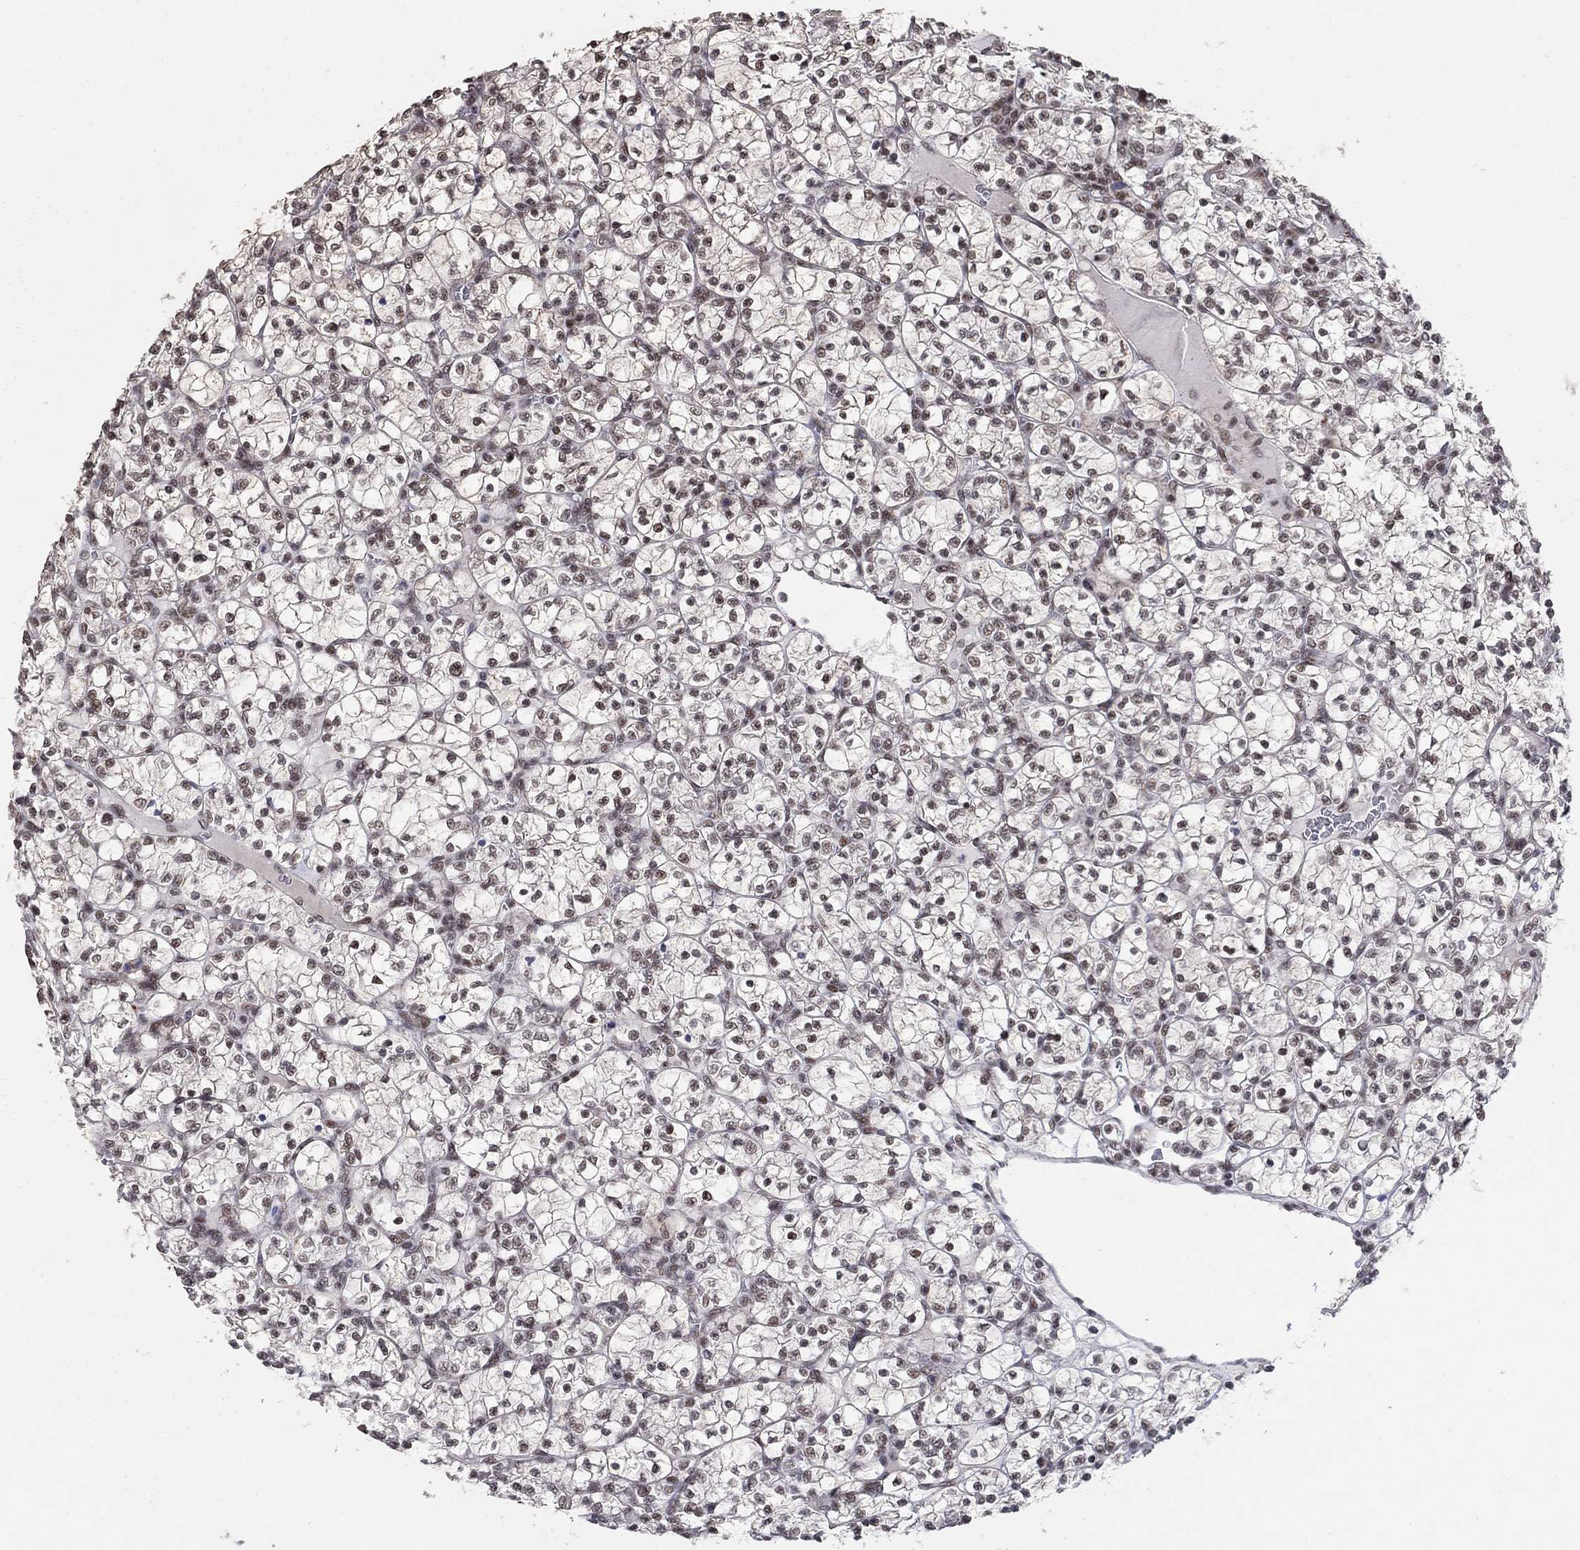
{"staining": {"intensity": "weak", "quantity": "<25%", "location": "nuclear"}, "tissue": "renal cancer", "cell_type": "Tumor cells", "image_type": "cancer", "snomed": [{"axis": "morphology", "description": "Adenocarcinoma, NOS"}, {"axis": "topography", "description": "Kidney"}], "caption": "IHC of renal cancer (adenocarcinoma) demonstrates no expression in tumor cells. The staining is performed using DAB brown chromogen with nuclei counter-stained in using hematoxylin.", "gene": "PNISR", "patient": {"sex": "female", "age": 89}}